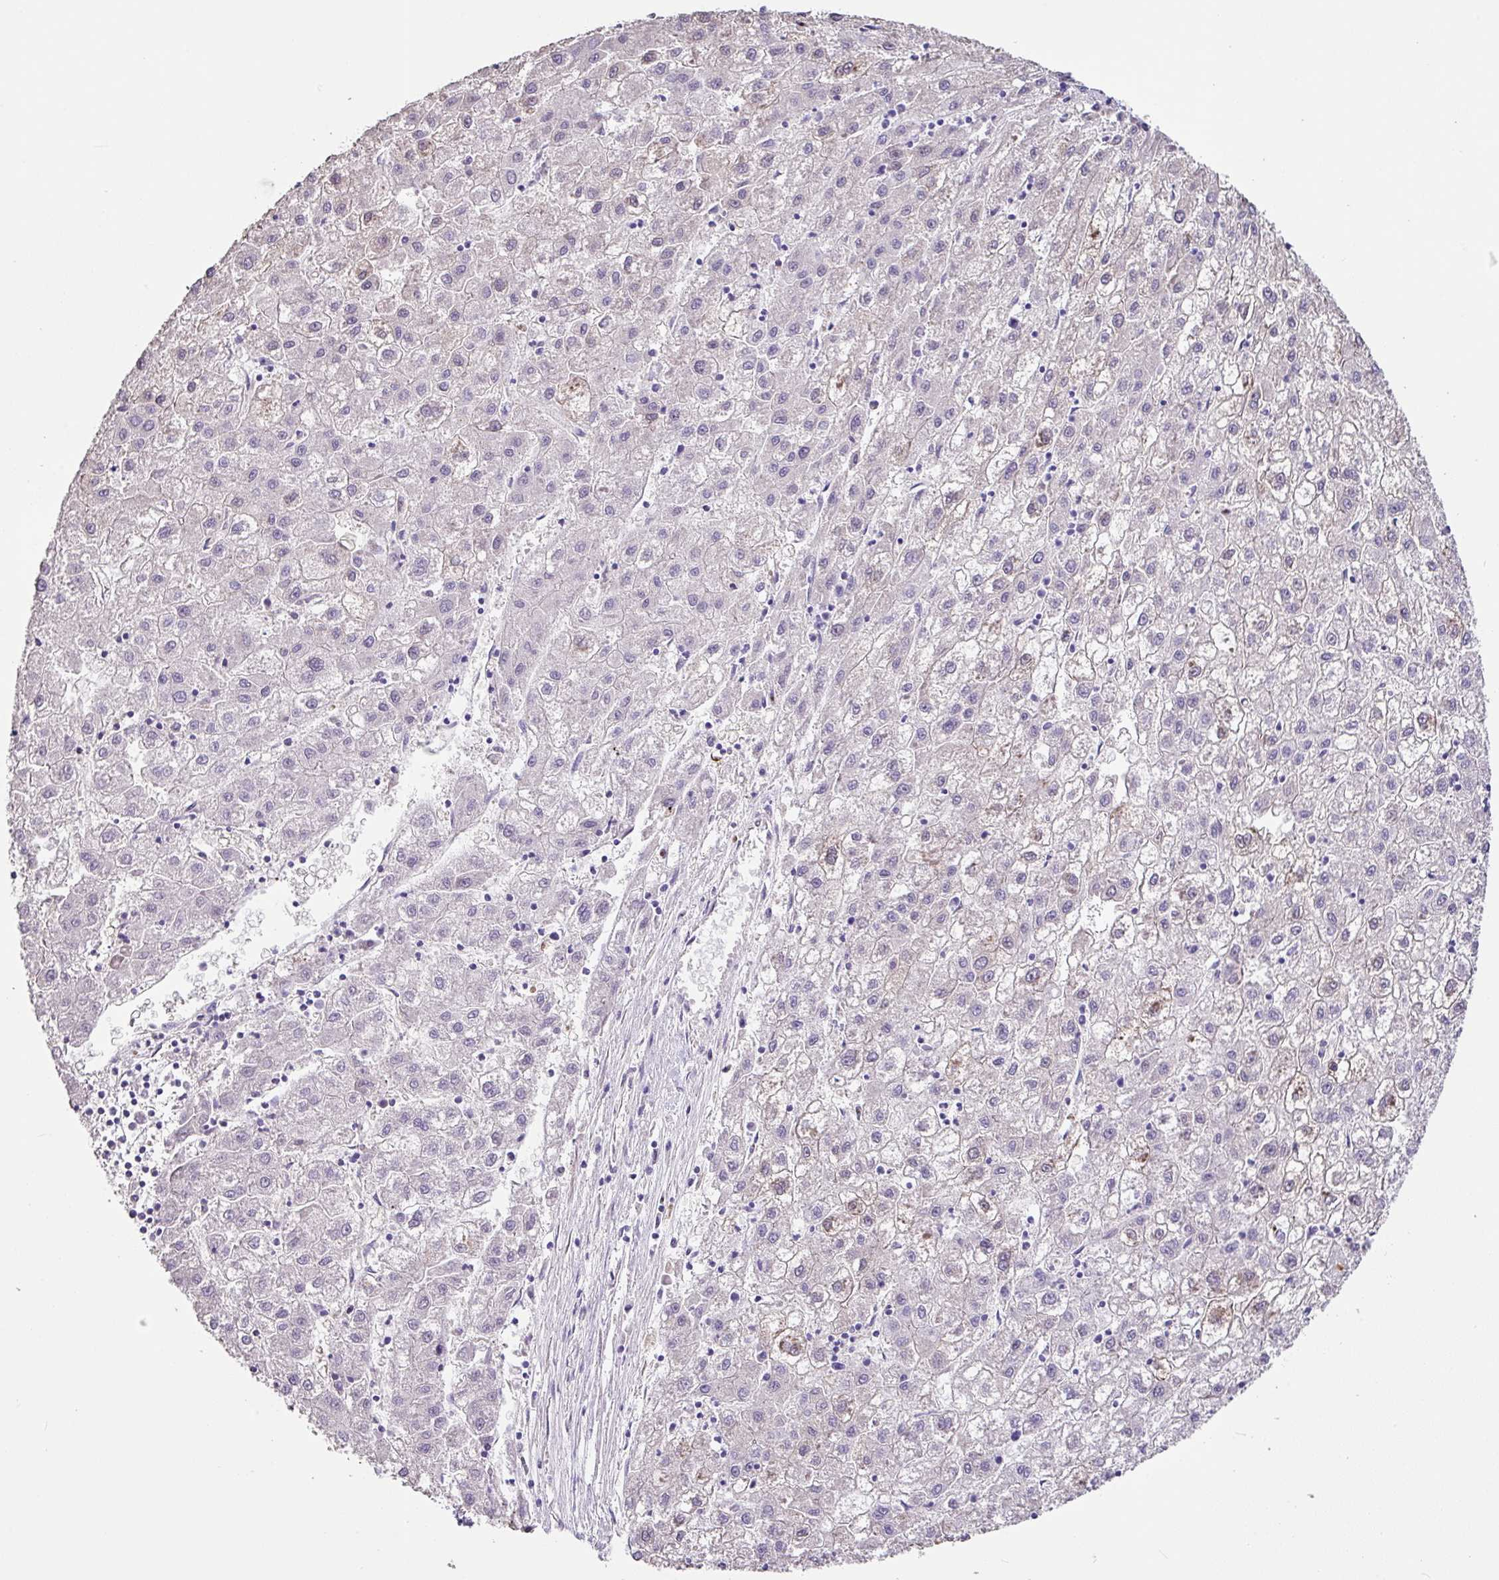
{"staining": {"intensity": "negative", "quantity": "none", "location": "none"}, "tissue": "liver cancer", "cell_type": "Tumor cells", "image_type": "cancer", "snomed": [{"axis": "morphology", "description": "Carcinoma, Hepatocellular, NOS"}, {"axis": "topography", "description": "Liver"}], "caption": "A photomicrograph of human liver cancer (hepatocellular carcinoma) is negative for staining in tumor cells.", "gene": "ZG16", "patient": {"sex": "male", "age": 72}}